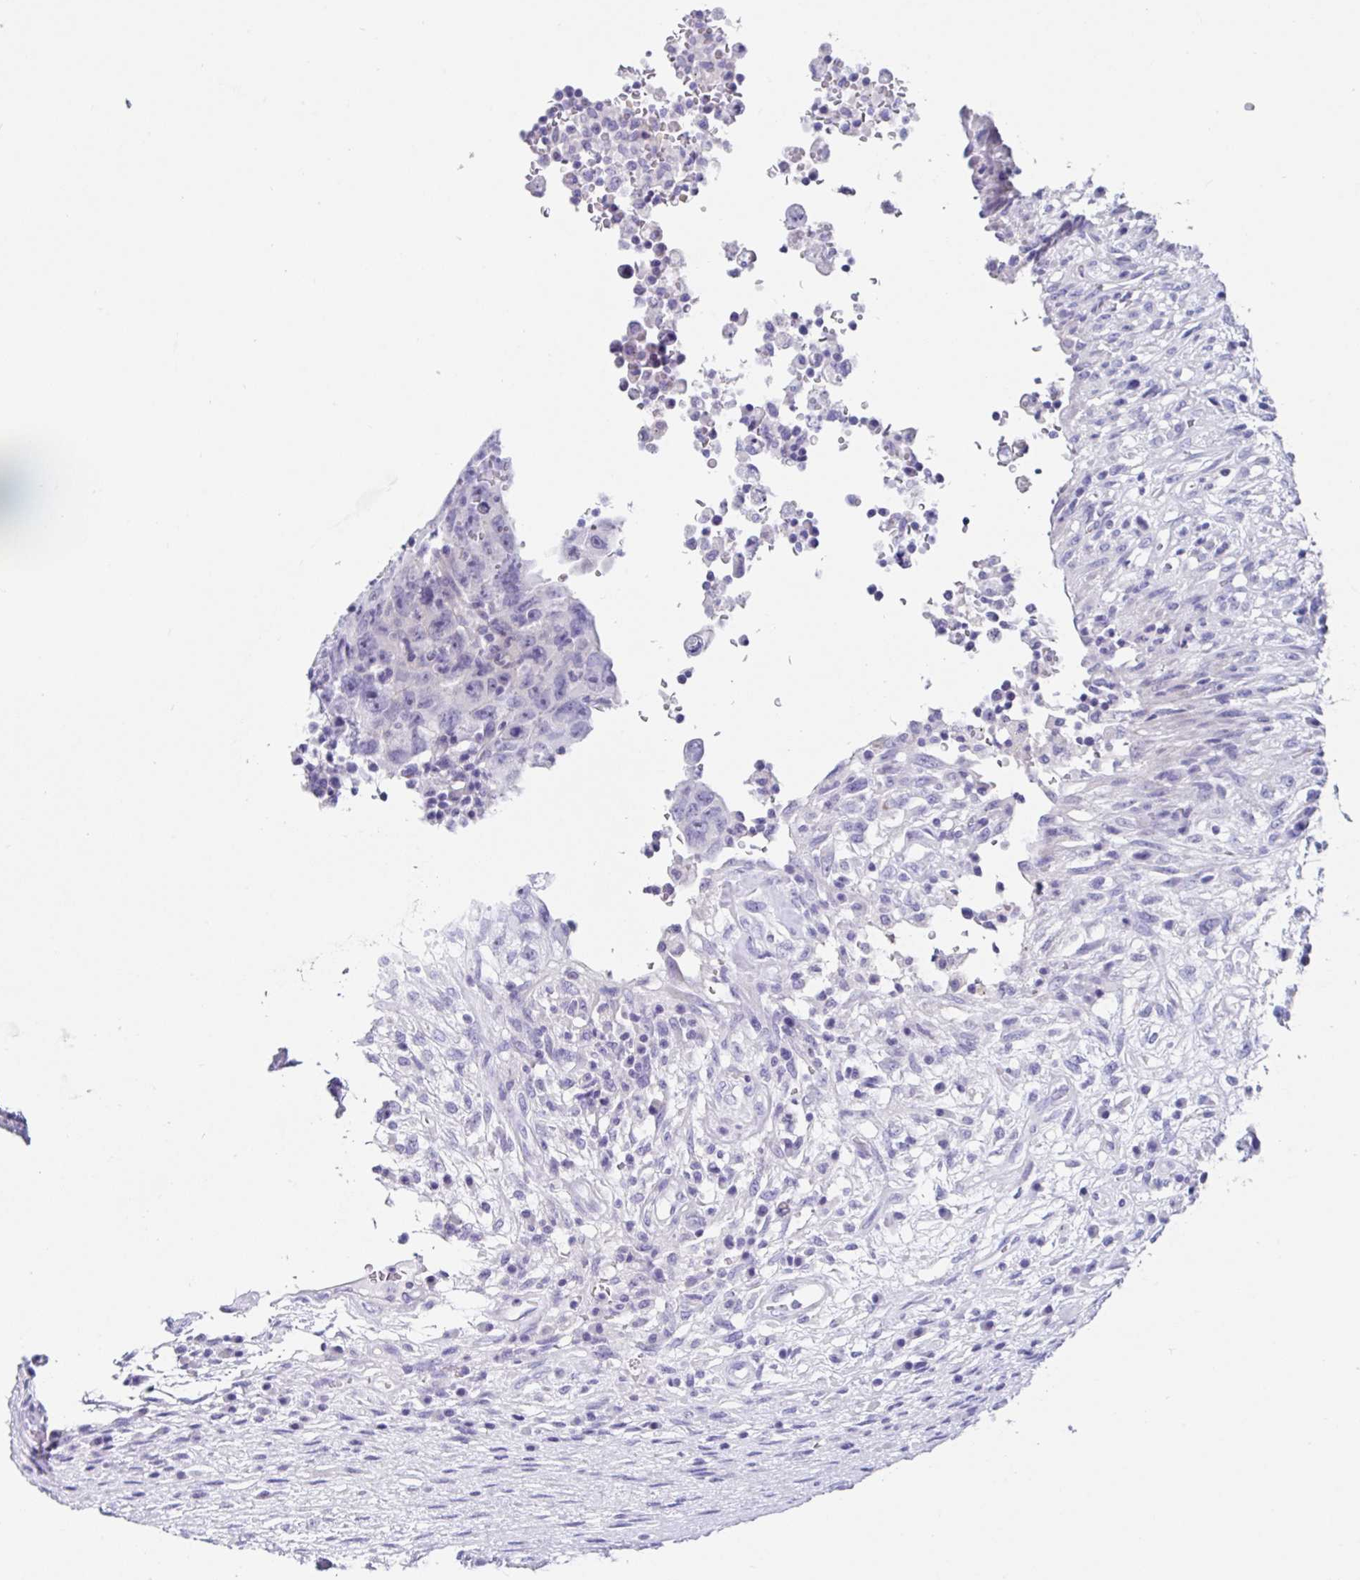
{"staining": {"intensity": "negative", "quantity": "none", "location": "none"}, "tissue": "testis cancer", "cell_type": "Tumor cells", "image_type": "cancer", "snomed": [{"axis": "morphology", "description": "Carcinoma, Embryonal, NOS"}, {"axis": "topography", "description": "Testis"}], "caption": "This is an immunohistochemistry histopathology image of embryonal carcinoma (testis). There is no expression in tumor cells.", "gene": "UGT3A1", "patient": {"sex": "male", "age": 26}}